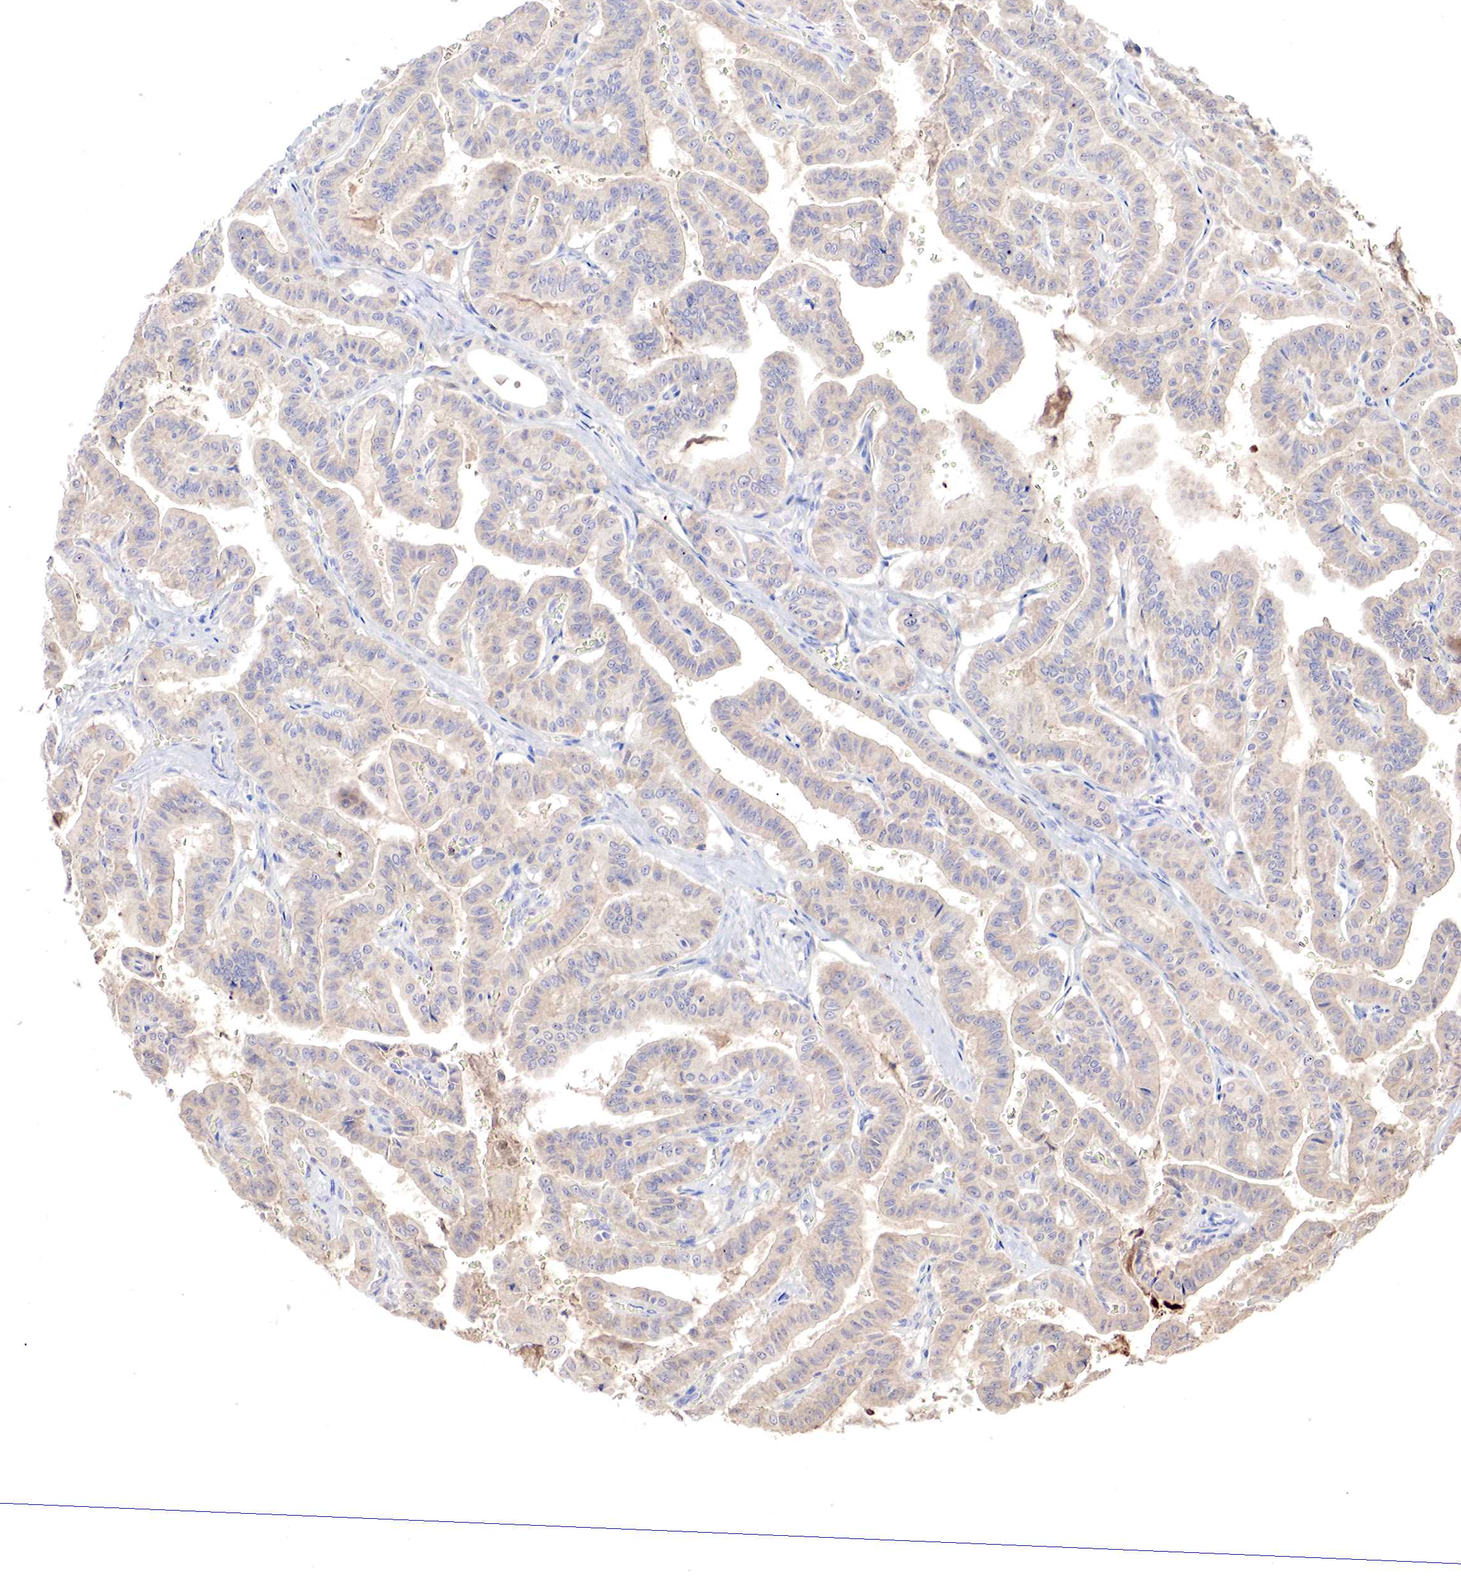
{"staining": {"intensity": "weak", "quantity": "25%-75%", "location": "cytoplasmic/membranous"}, "tissue": "thyroid cancer", "cell_type": "Tumor cells", "image_type": "cancer", "snomed": [{"axis": "morphology", "description": "Papillary adenocarcinoma, NOS"}, {"axis": "topography", "description": "Thyroid gland"}], "caption": "About 25%-75% of tumor cells in papillary adenocarcinoma (thyroid) exhibit weak cytoplasmic/membranous protein expression as visualized by brown immunohistochemical staining.", "gene": "GATA1", "patient": {"sex": "male", "age": 87}}